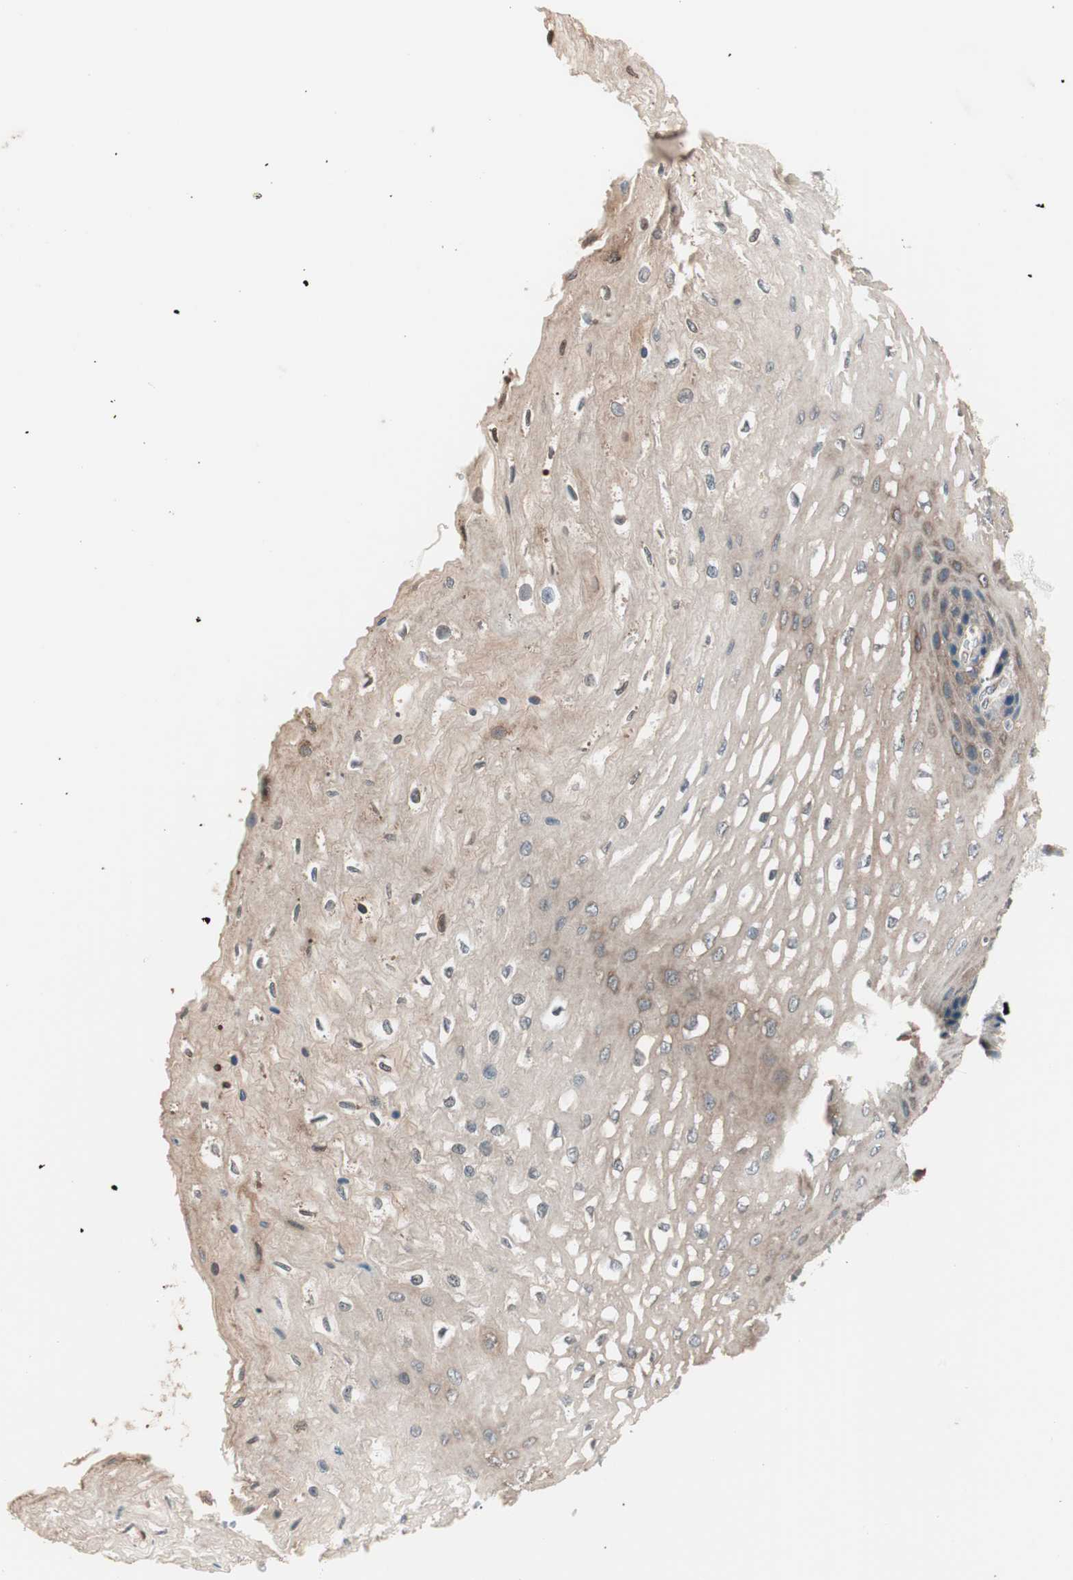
{"staining": {"intensity": "moderate", "quantity": ">75%", "location": "cytoplasmic/membranous"}, "tissue": "esophagus", "cell_type": "Squamous epithelial cells", "image_type": "normal", "snomed": [{"axis": "morphology", "description": "Normal tissue, NOS"}, {"axis": "topography", "description": "Esophagus"}], "caption": "Human esophagus stained for a protein (brown) demonstrates moderate cytoplasmic/membranous positive staining in approximately >75% of squamous epithelial cells.", "gene": "TSG101", "patient": {"sex": "female", "age": 72}}